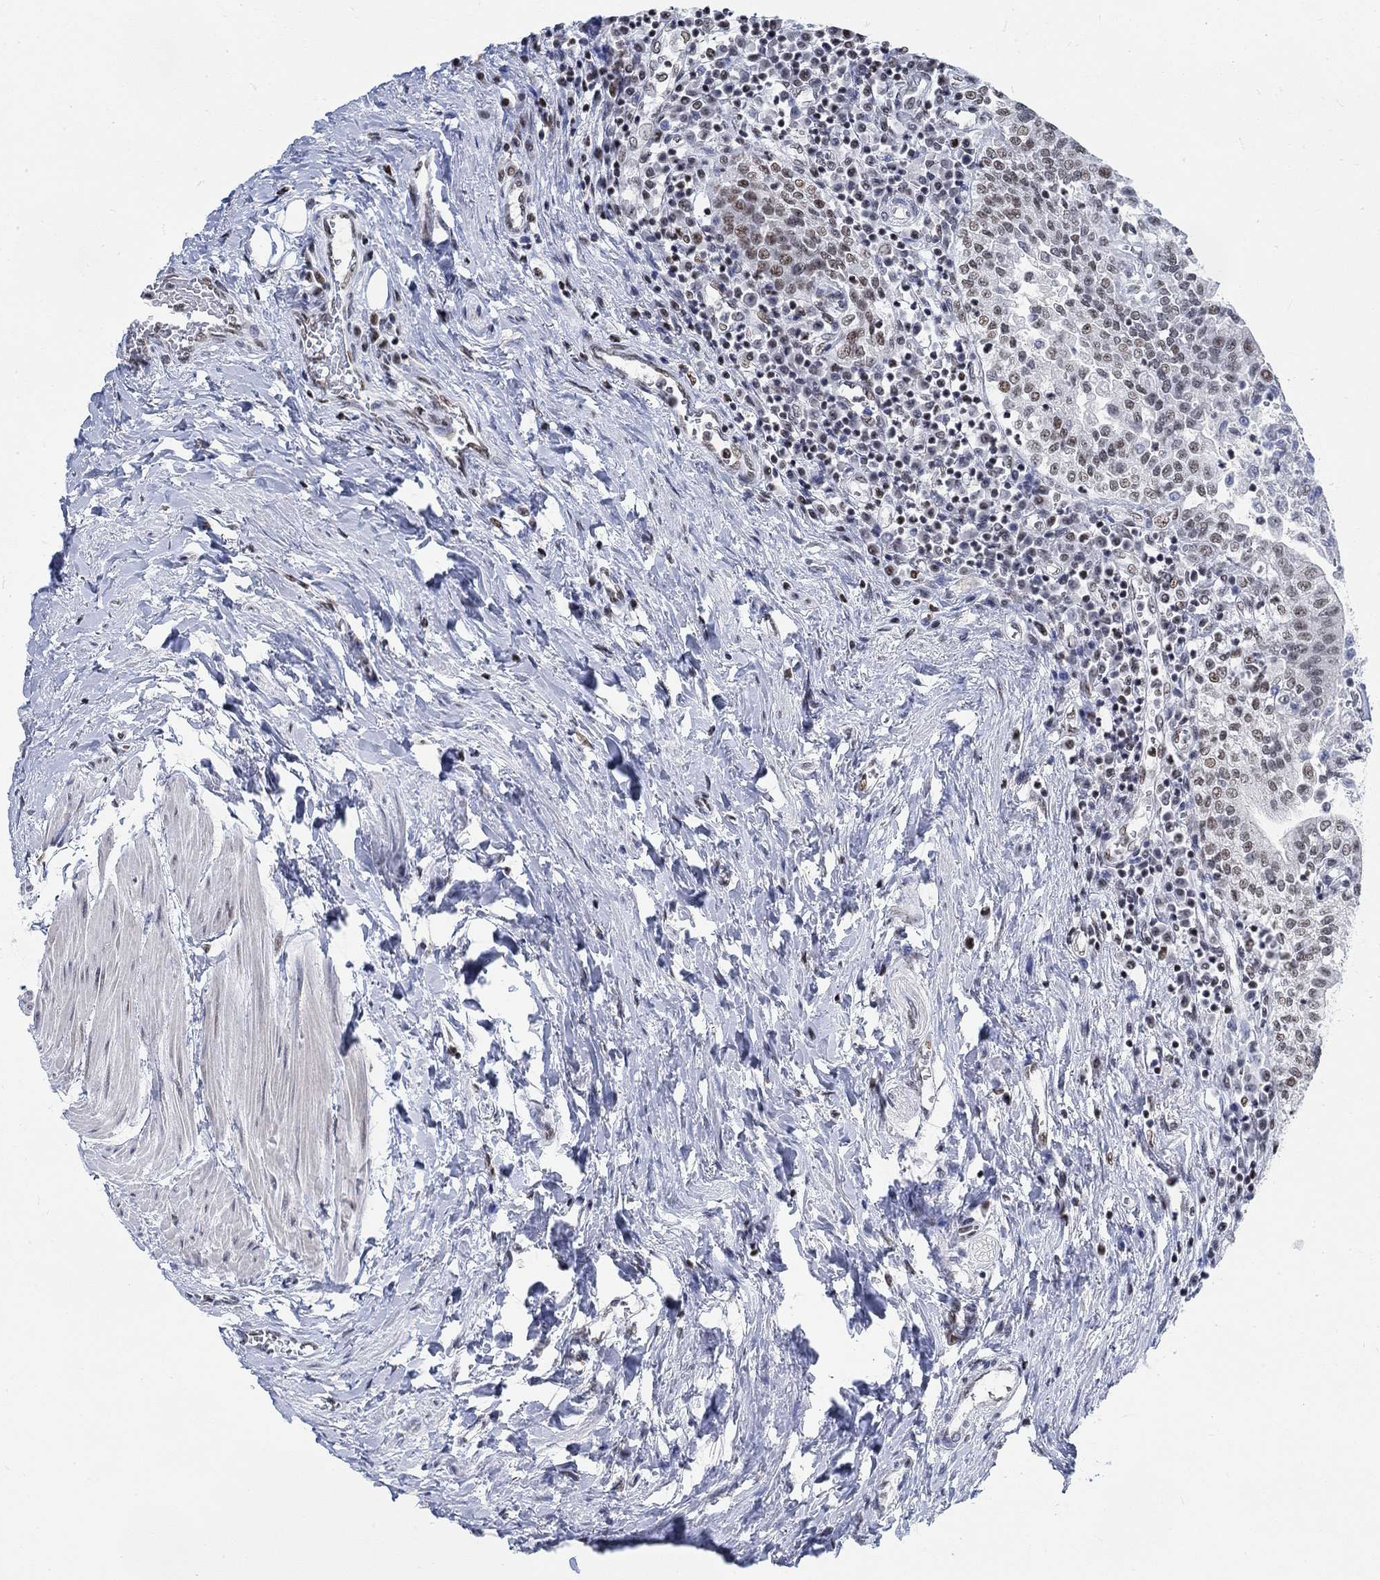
{"staining": {"intensity": "negative", "quantity": "none", "location": "none"}, "tissue": "urothelial cancer", "cell_type": "Tumor cells", "image_type": "cancer", "snomed": [{"axis": "morphology", "description": "Urothelial carcinoma, Low grade"}, {"axis": "topography", "description": "Urinary bladder"}], "caption": "Tumor cells show no significant positivity in urothelial carcinoma (low-grade).", "gene": "KCNH8", "patient": {"sex": "male", "age": 78}}